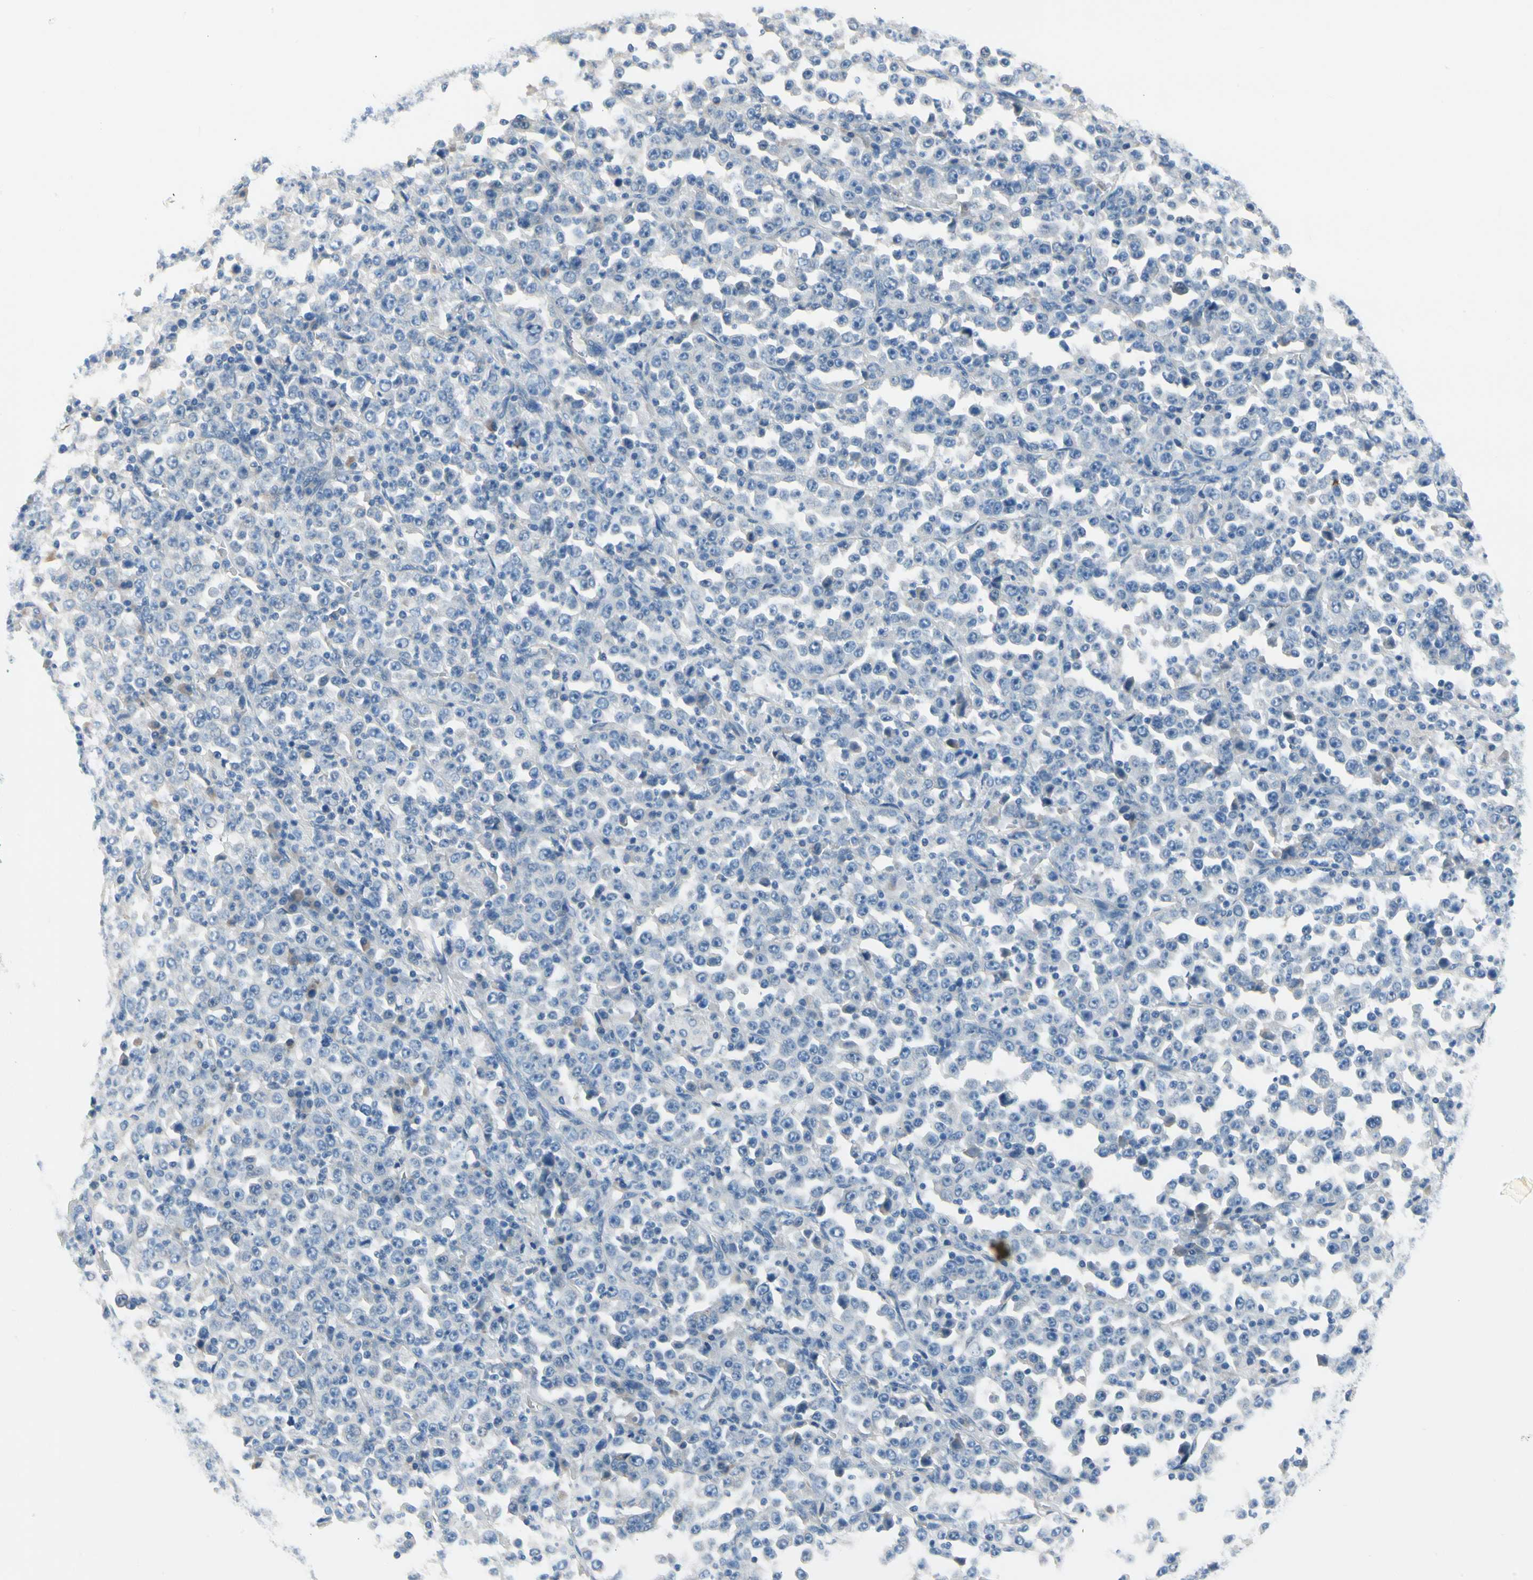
{"staining": {"intensity": "negative", "quantity": "none", "location": "none"}, "tissue": "stomach cancer", "cell_type": "Tumor cells", "image_type": "cancer", "snomed": [{"axis": "morphology", "description": "Normal tissue, NOS"}, {"axis": "morphology", "description": "Adenocarcinoma, NOS"}, {"axis": "topography", "description": "Stomach, upper"}, {"axis": "topography", "description": "Stomach"}], "caption": "An immunohistochemistry micrograph of stomach adenocarcinoma is shown. There is no staining in tumor cells of stomach adenocarcinoma.", "gene": "CA14", "patient": {"sex": "male", "age": 59}}